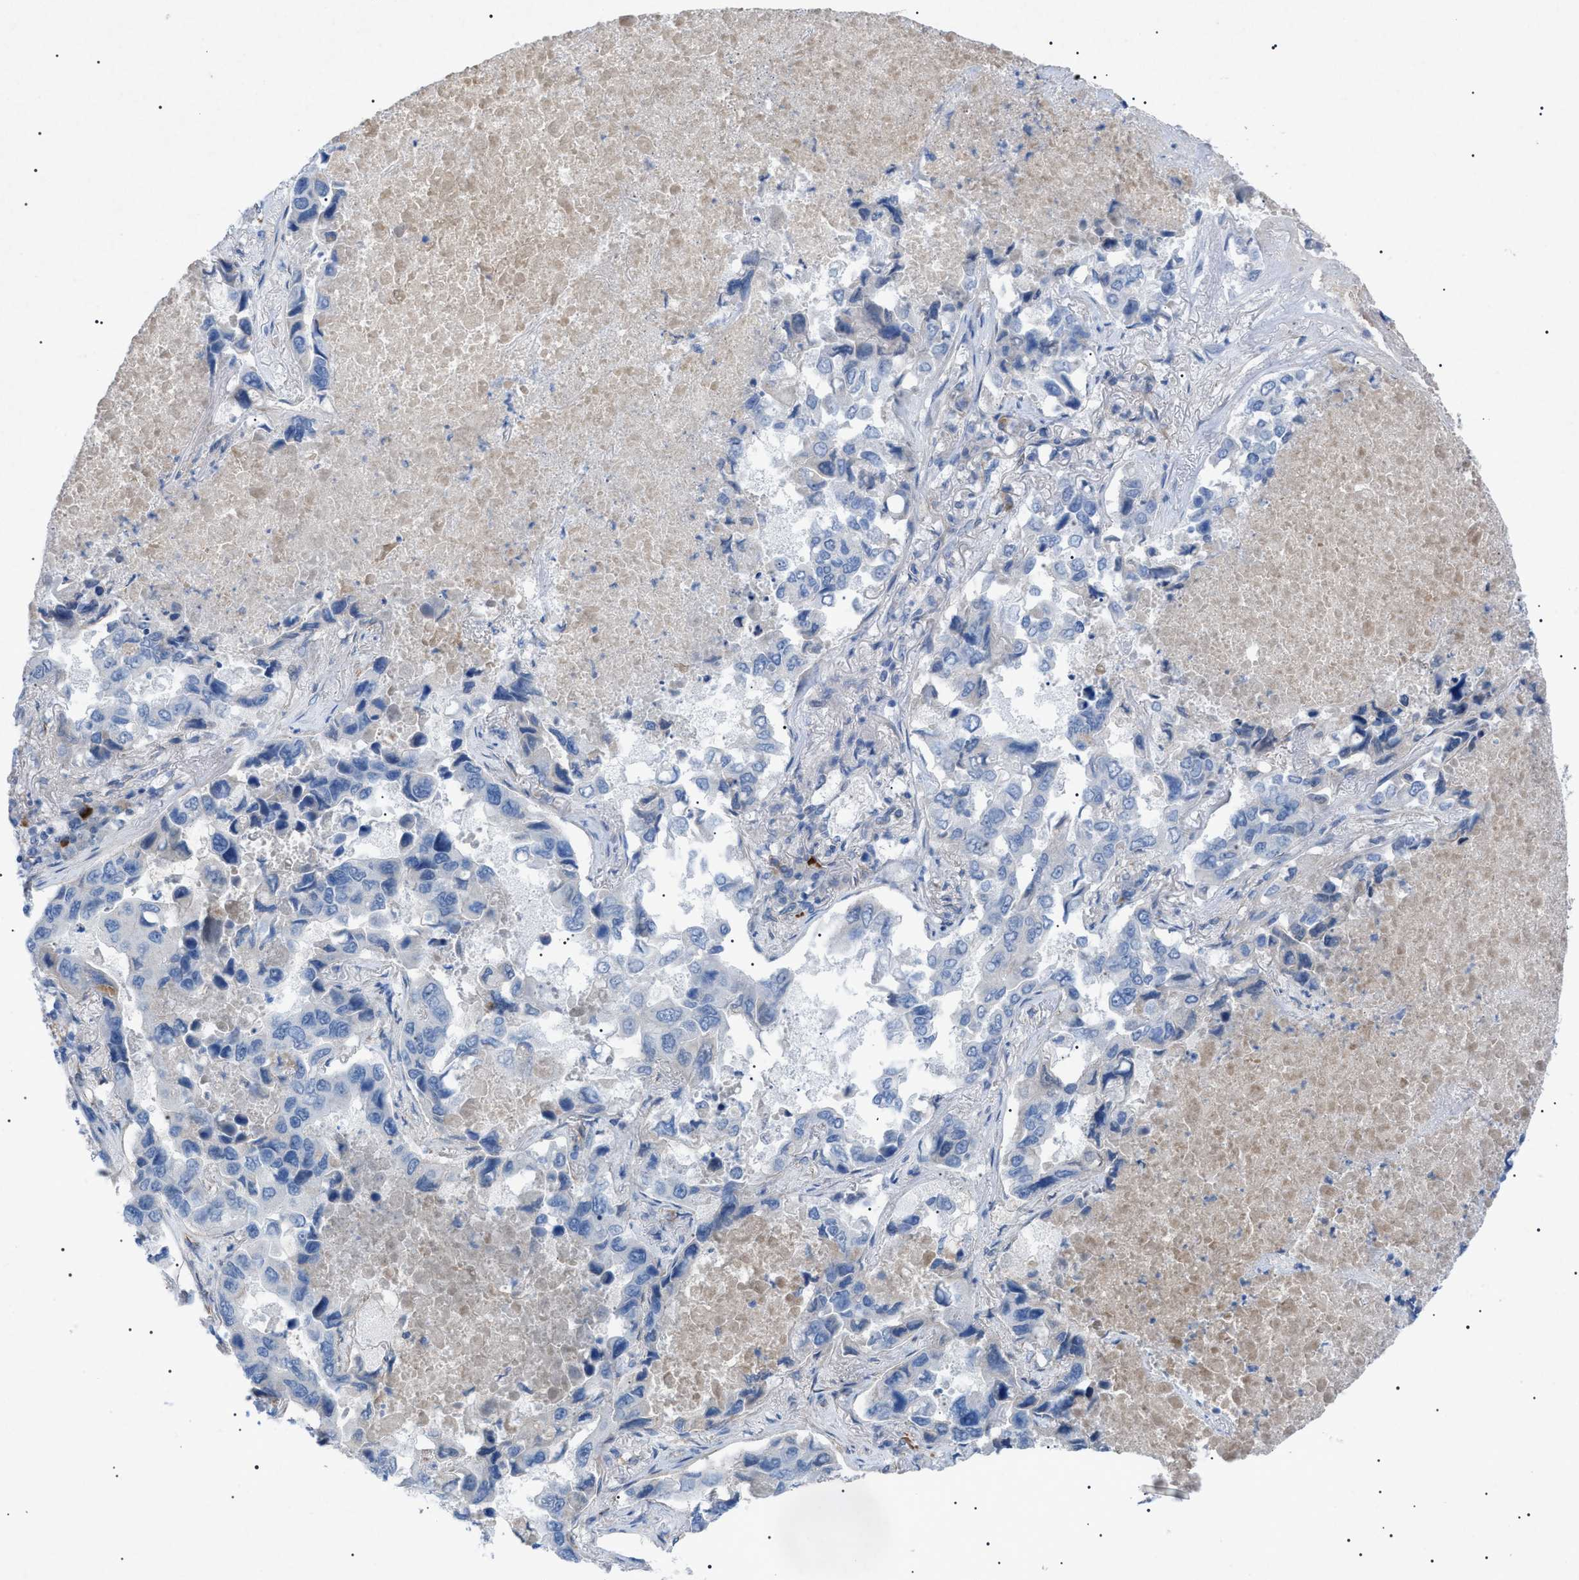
{"staining": {"intensity": "negative", "quantity": "none", "location": "none"}, "tissue": "lung cancer", "cell_type": "Tumor cells", "image_type": "cancer", "snomed": [{"axis": "morphology", "description": "Adenocarcinoma, NOS"}, {"axis": "topography", "description": "Lung"}], "caption": "Adenocarcinoma (lung) was stained to show a protein in brown. There is no significant positivity in tumor cells.", "gene": "ADAMTS1", "patient": {"sex": "male", "age": 64}}